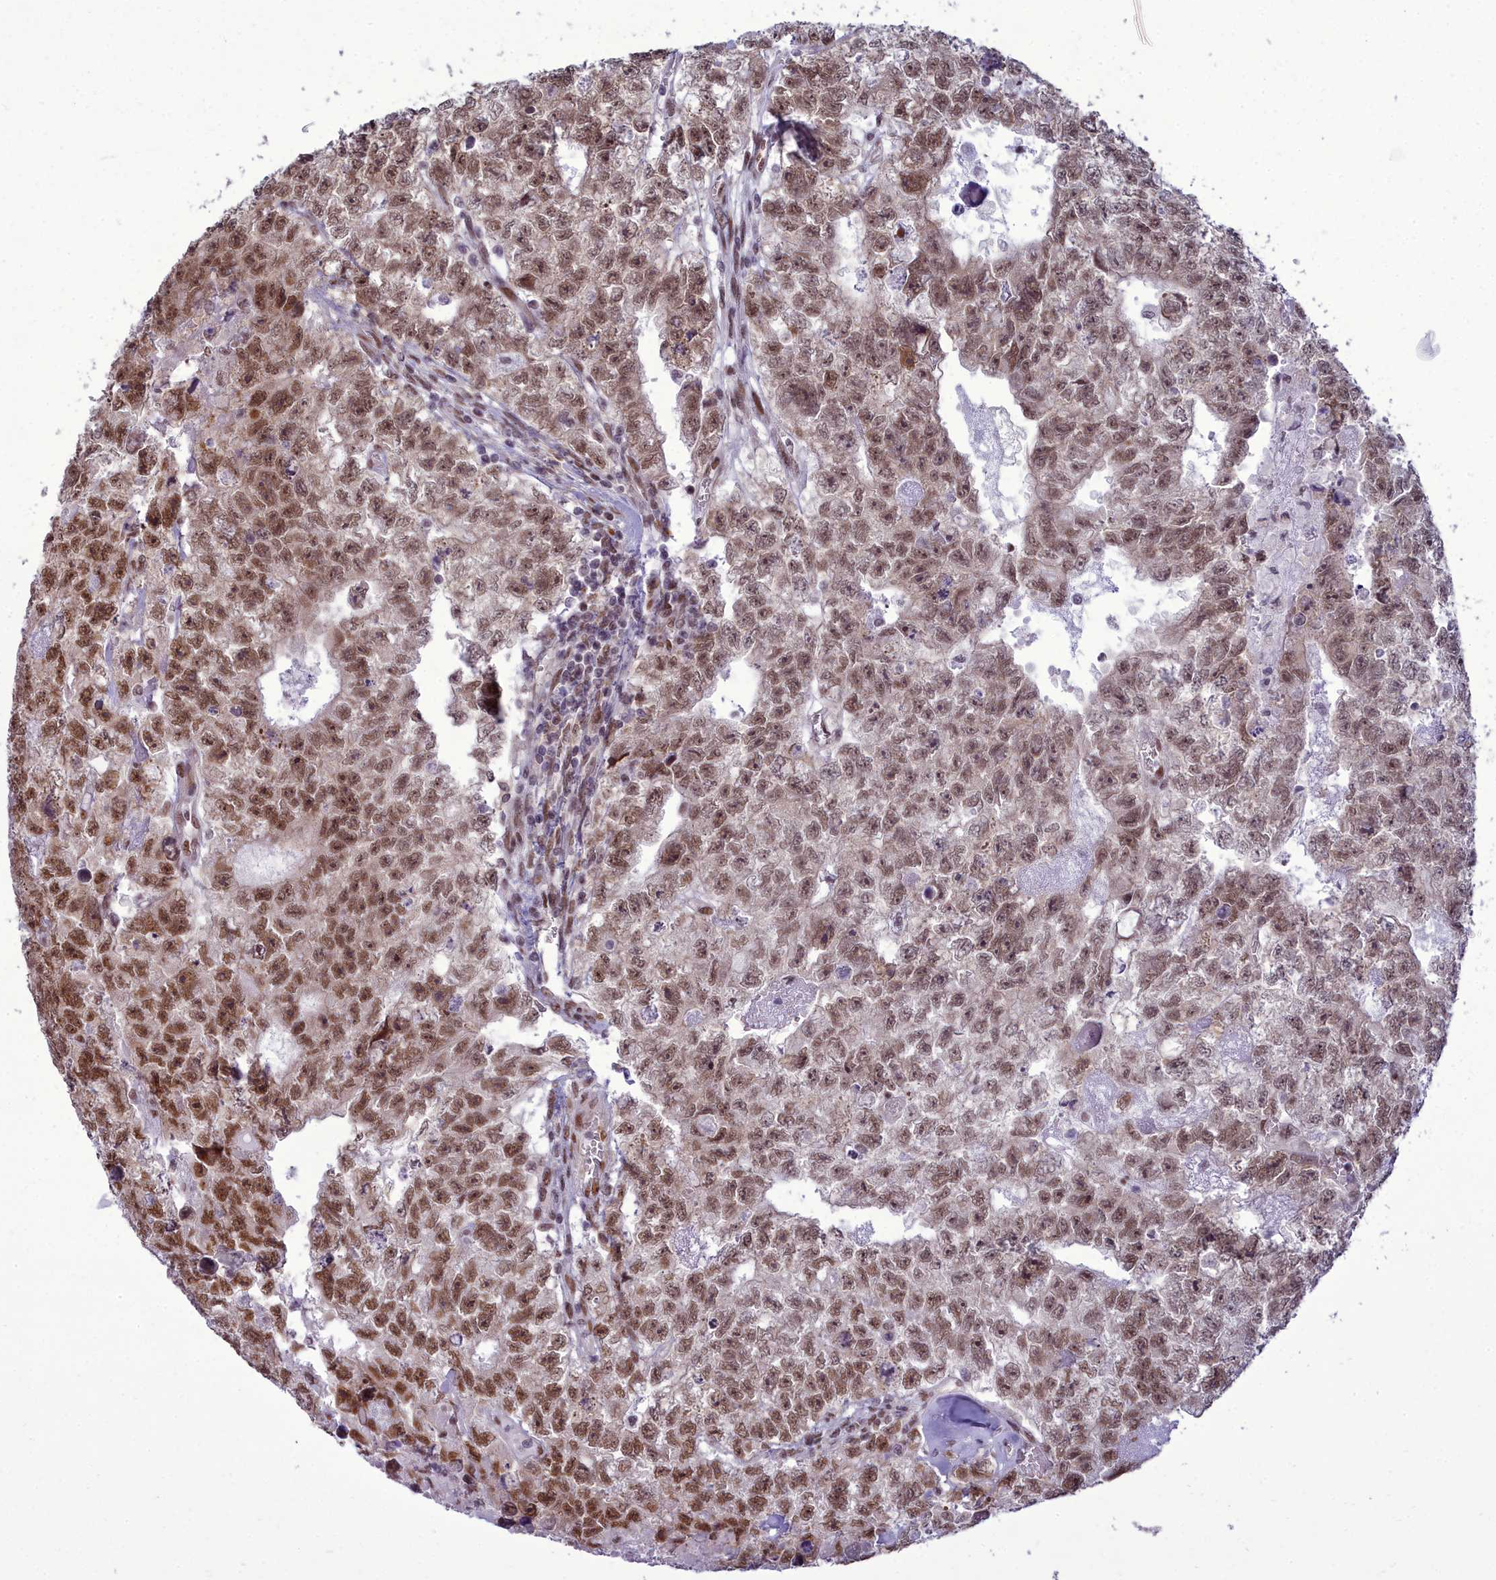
{"staining": {"intensity": "moderate", "quantity": ">75%", "location": "nuclear"}, "tissue": "testis cancer", "cell_type": "Tumor cells", "image_type": "cancer", "snomed": [{"axis": "morphology", "description": "Carcinoma, Embryonal, NOS"}, {"axis": "topography", "description": "Testis"}], "caption": "Immunohistochemical staining of human testis cancer (embryonal carcinoma) displays moderate nuclear protein staining in approximately >75% of tumor cells.", "gene": "CEACAM19", "patient": {"sex": "male", "age": 26}}